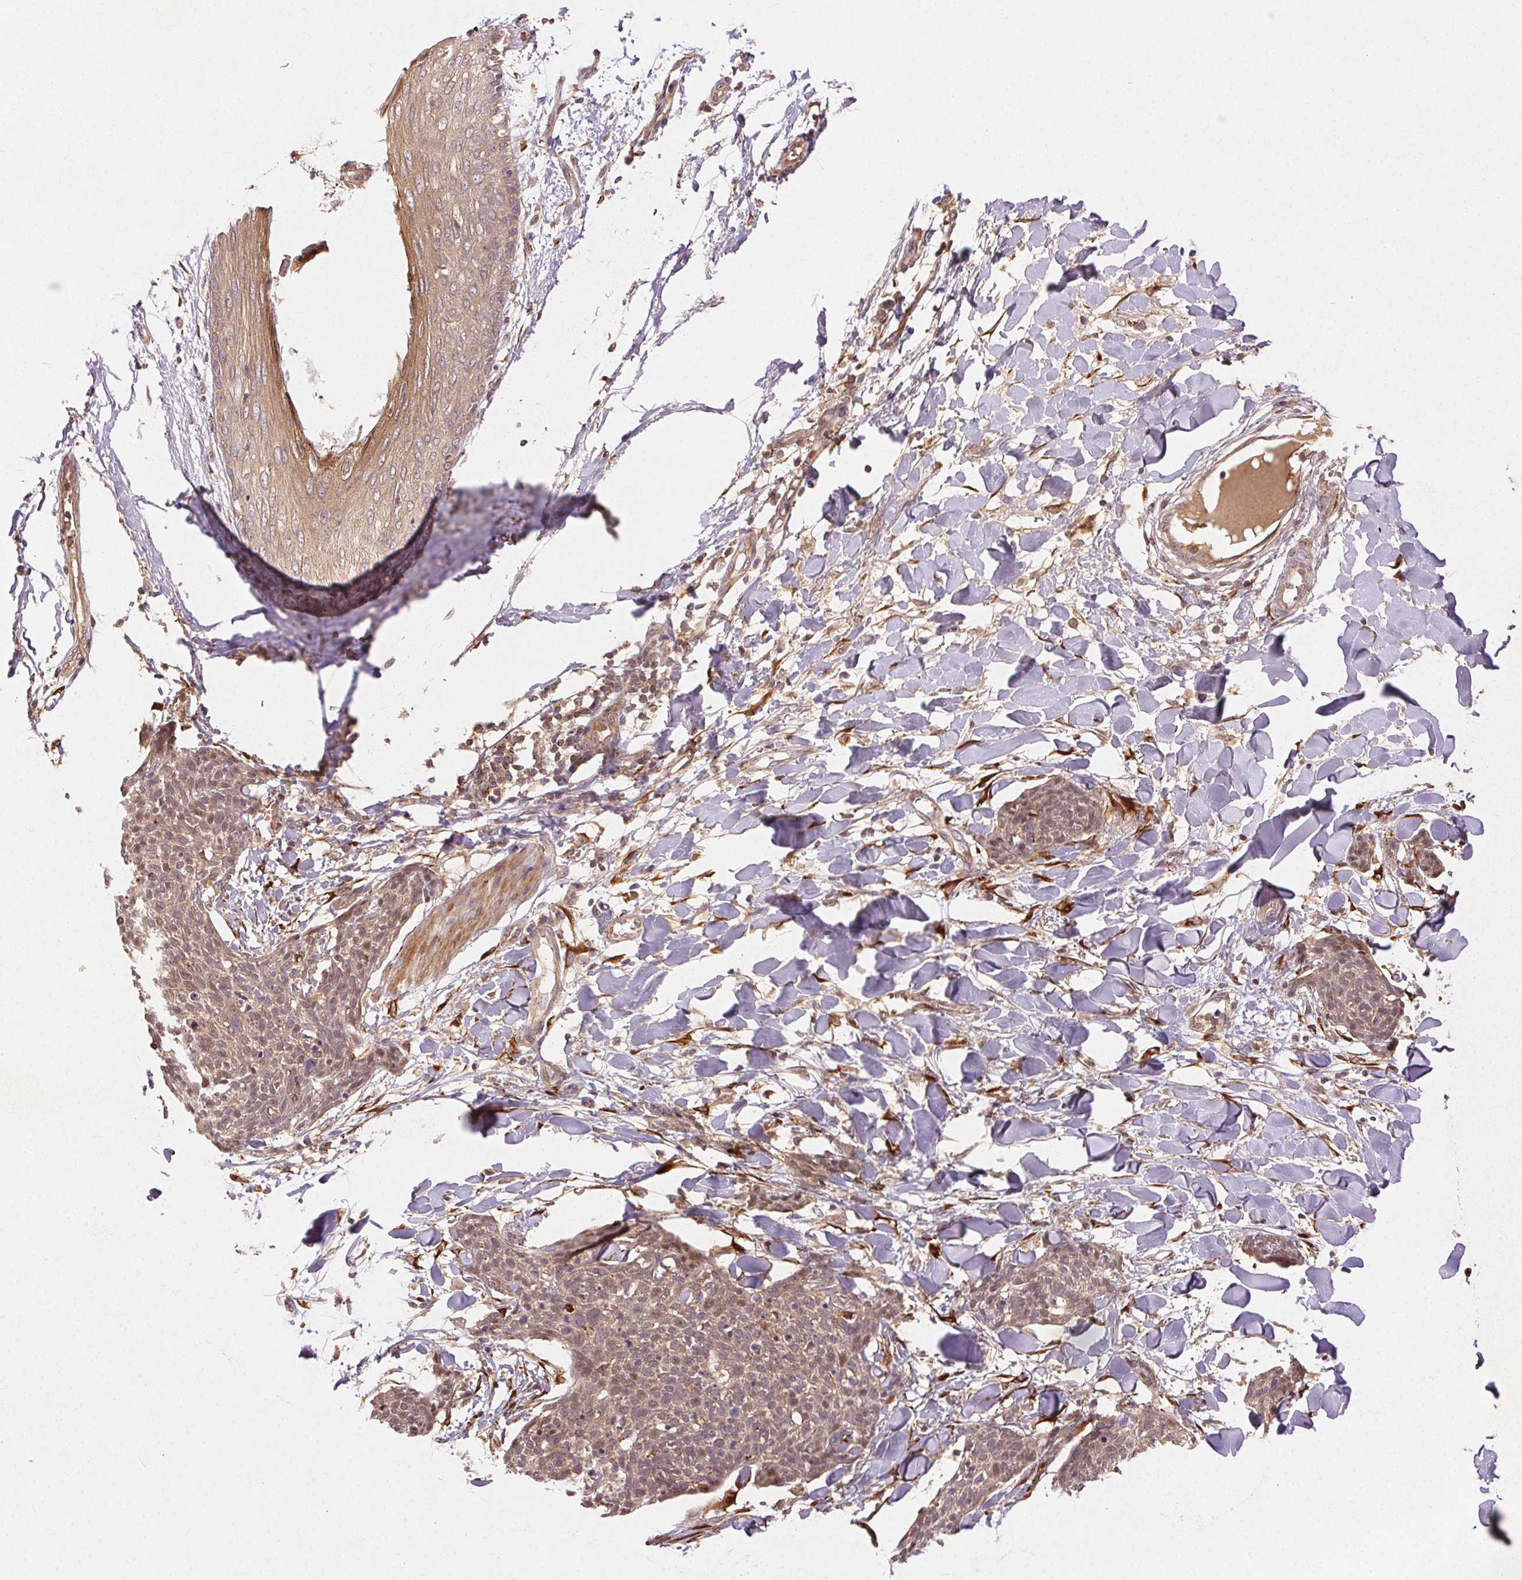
{"staining": {"intensity": "weak", "quantity": ">75%", "location": "cytoplasmic/membranous"}, "tissue": "skin cancer", "cell_type": "Tumor cells", "image_type": "cancer", "snomed": [{"axis": "morphology", "description": "Squamous cell carcinoma, NOS"}, {"axis": "topography", "description": "Skin"}, {"axis": "topography", "description": "Vulva"}], "caption": "Weak cytoplasmic/membranous staining for a protein is present in about >75% of tumor cells of squamous cell carcinoma (skin) using immunohistochemistry.", "gene": "KLHL15", "patient": {"sex": "female", "age": 75}}